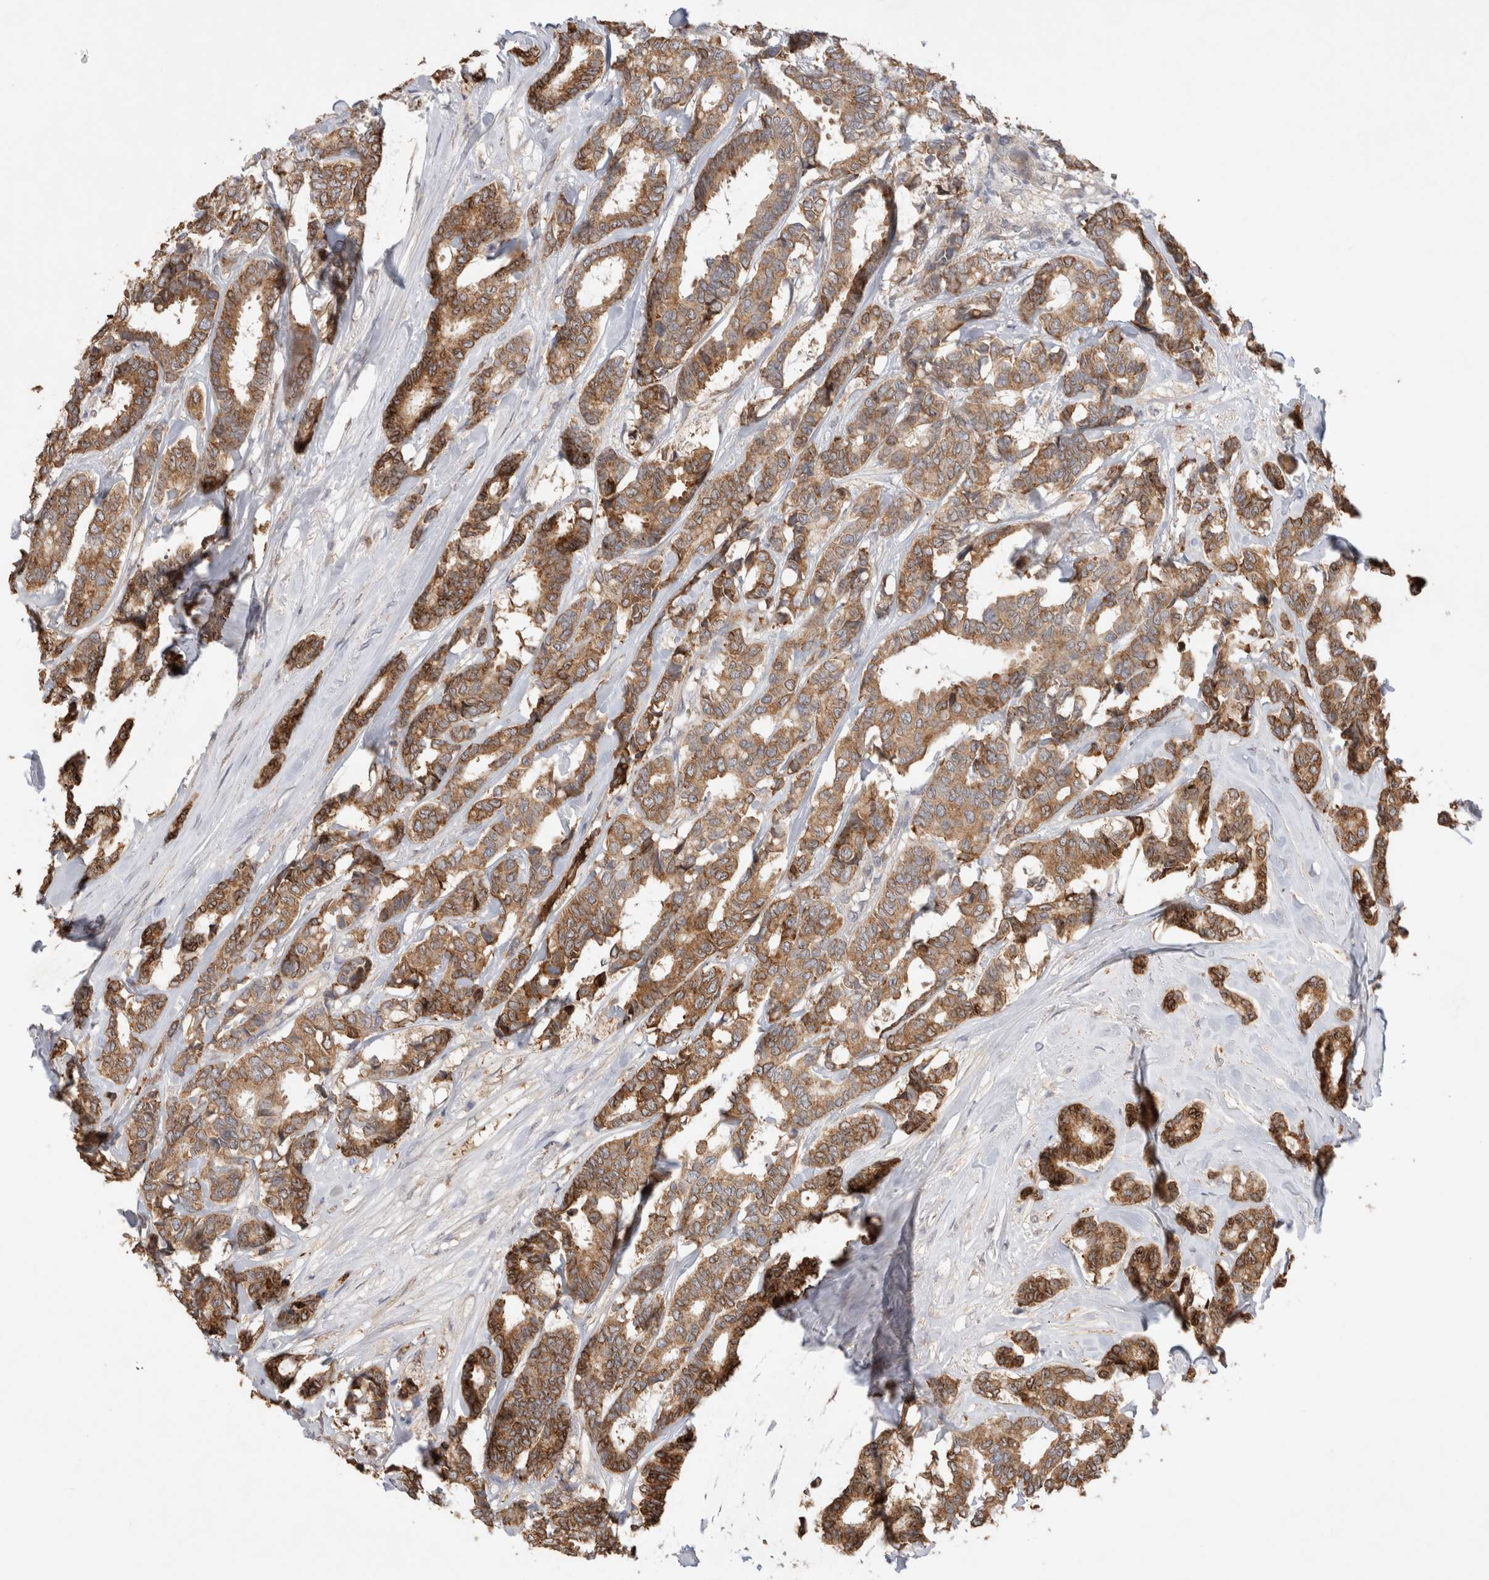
{"staining": {"intensity": "moderate", "quantity": ">75%", "location": "cytoplasmic/membranous"}, "tissue": "breast cancer", "cell_type": "Tumor cells", "image_type": "cancer", "snomed": [{"axis": "morphology", "description": "Duct carcinoma"}, {"axis": "topography", "description": "Breast"}], "caption": "A medium amount of moderate cytoplasmic/membranous positivity is present in about >75% of tumor cells in intraductal carcinoma (breast) tissue.", "gene": "FAM221A", "patient": {"sex": "female", "age": 87}}